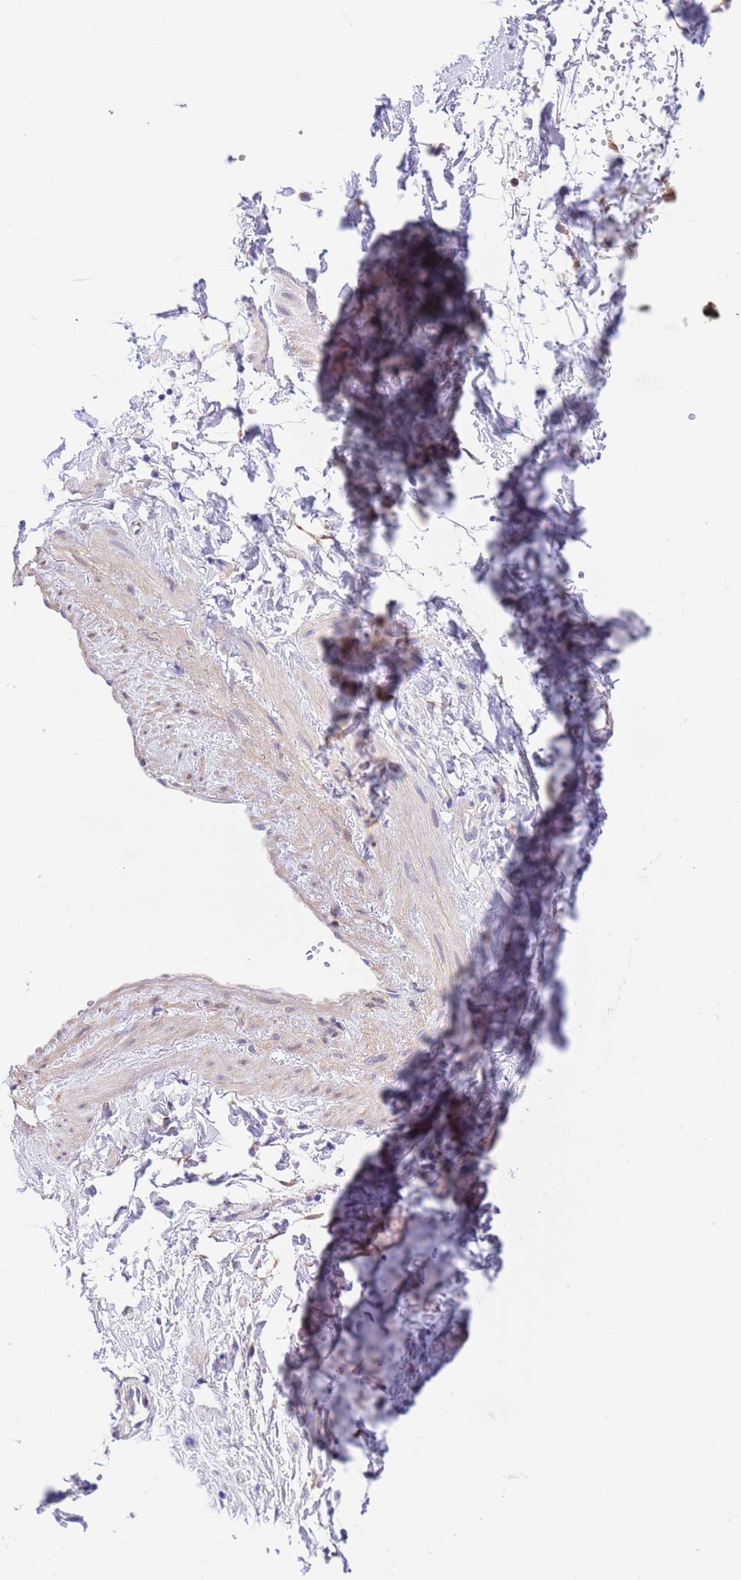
{"staining": {"intensity": "moderate", "quantity": "<25%", "location": "cytoplasmic/membranous"}, "tissue": "adipose tissue", "cell_type": "Adipocytes", "image_type": "normal", "snomed": [{"axis": "morphology", "description": "Normal tissue, NOS"}, {"axis": "topography", "description": "Soft tissue"}, {"axis": "topography", "description": "Adipose tissue"}, {"axis": "topography", "description": "Vascular tissue"}, {"axis": "topography", "description": "Peripheral nerve tissue"}], "caption": "This histopathology image displays immunohistochemistry staining of normal adipose tissue, with low moderate cytoplasmic/membranous positivity in about <25% of adipocytes.", "gene": "C6orf47", "patient": {"sex": "male", "age": 74}}